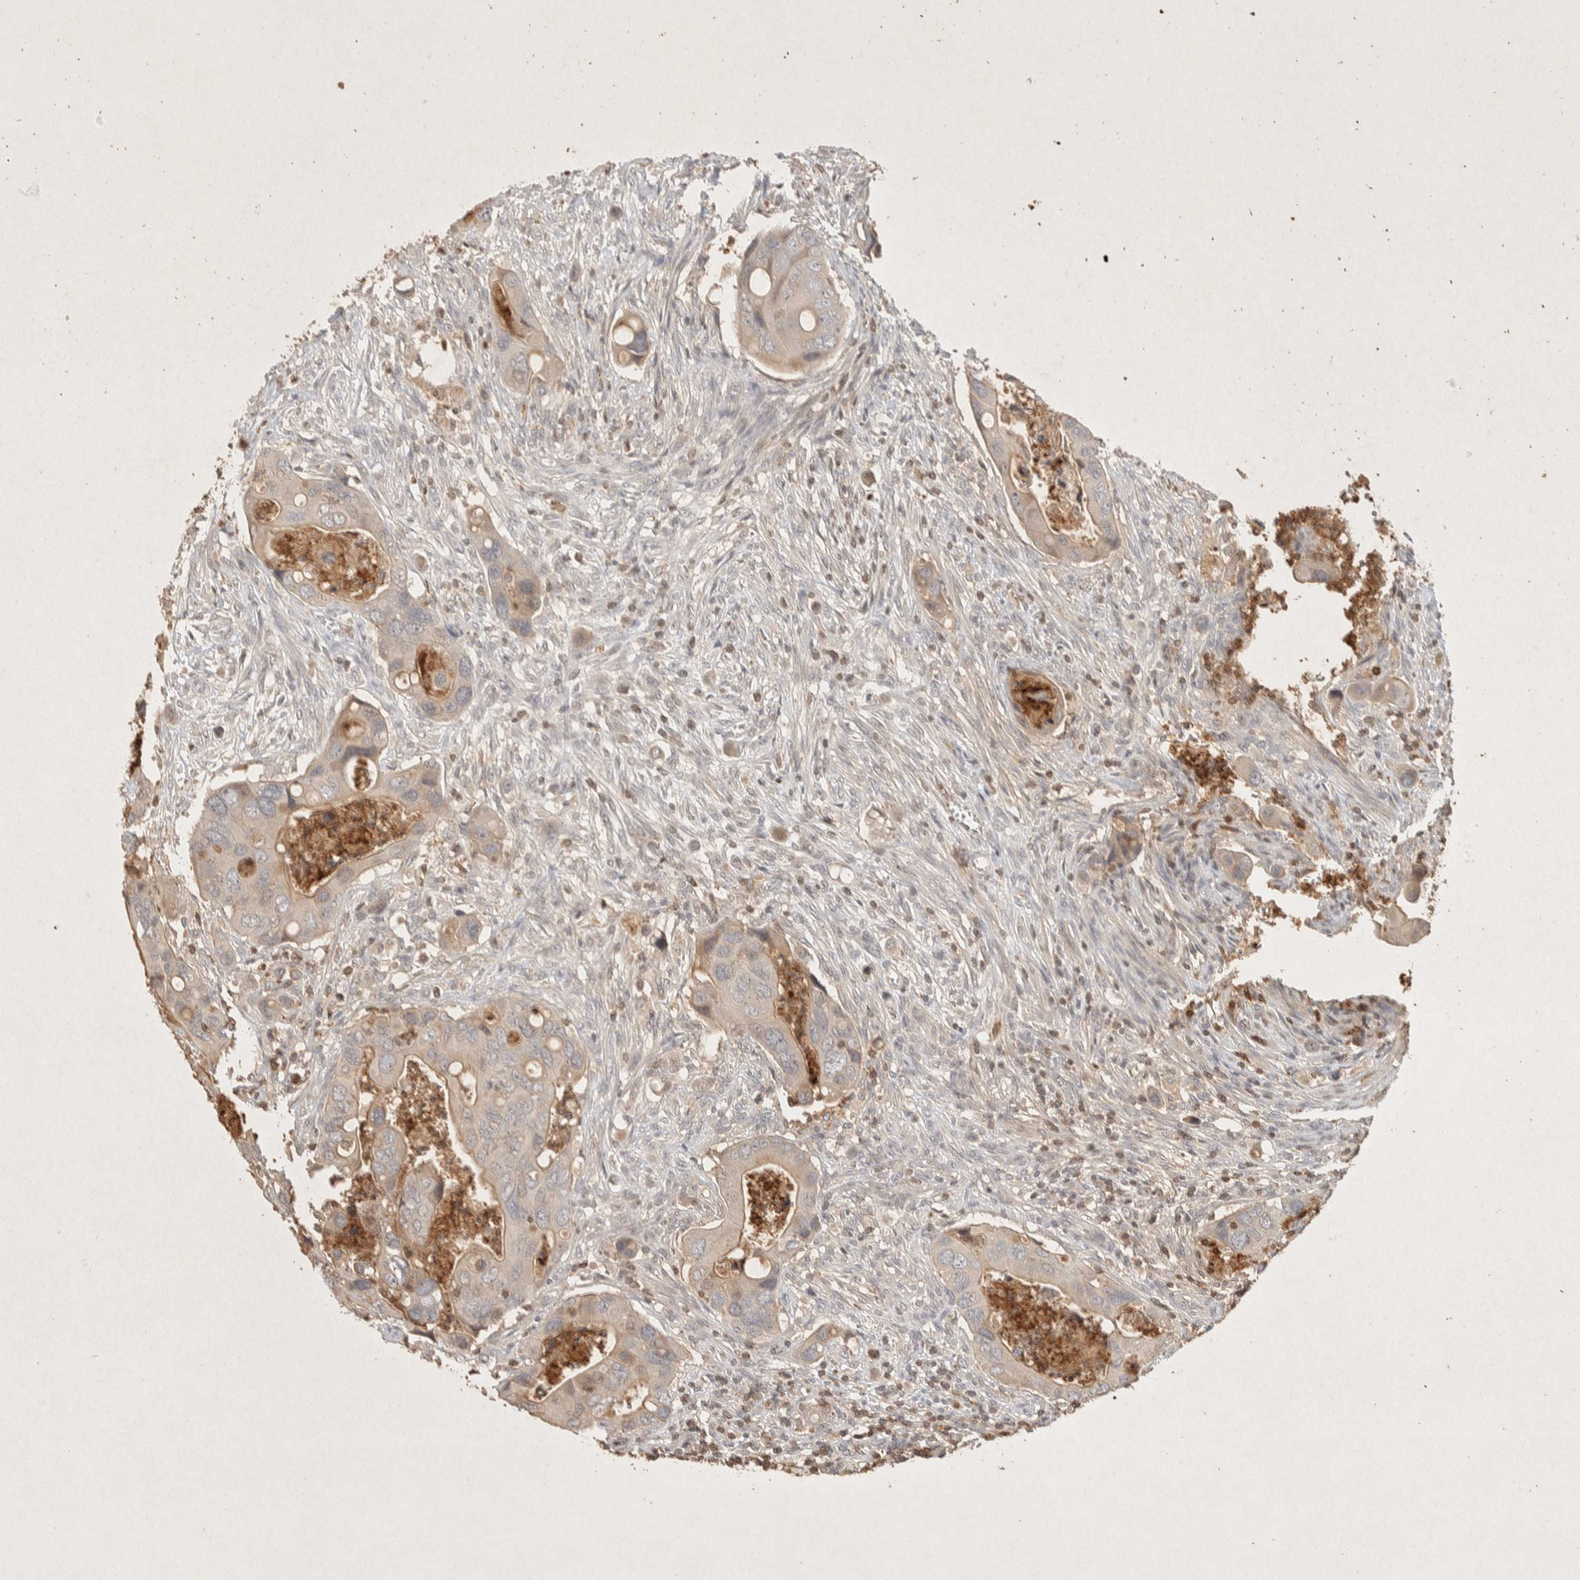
{"staining": {"intensity": "weak", "quantity": "<25%", "location": "cytoplasmic/membranous"}, "tissue": "colorectal cancer", "cell_type": "Tumor cells", "image_type": "cancer", "snomed": [{"axis": "morphology", "description": "Adenocarcinoma, NOS"}, {"axis": "topography", "description": "Rectum"}], "caption": "High power microscopy image of an immunohistochemistry micrograph of colorectal cancer (adenocarcinoma), revealing no significant staining in tumor cells. (IHC, brightfield microscopy, high magnification).", "gene": "RAC2", "patient": {"sex": "female", "age": 57}}